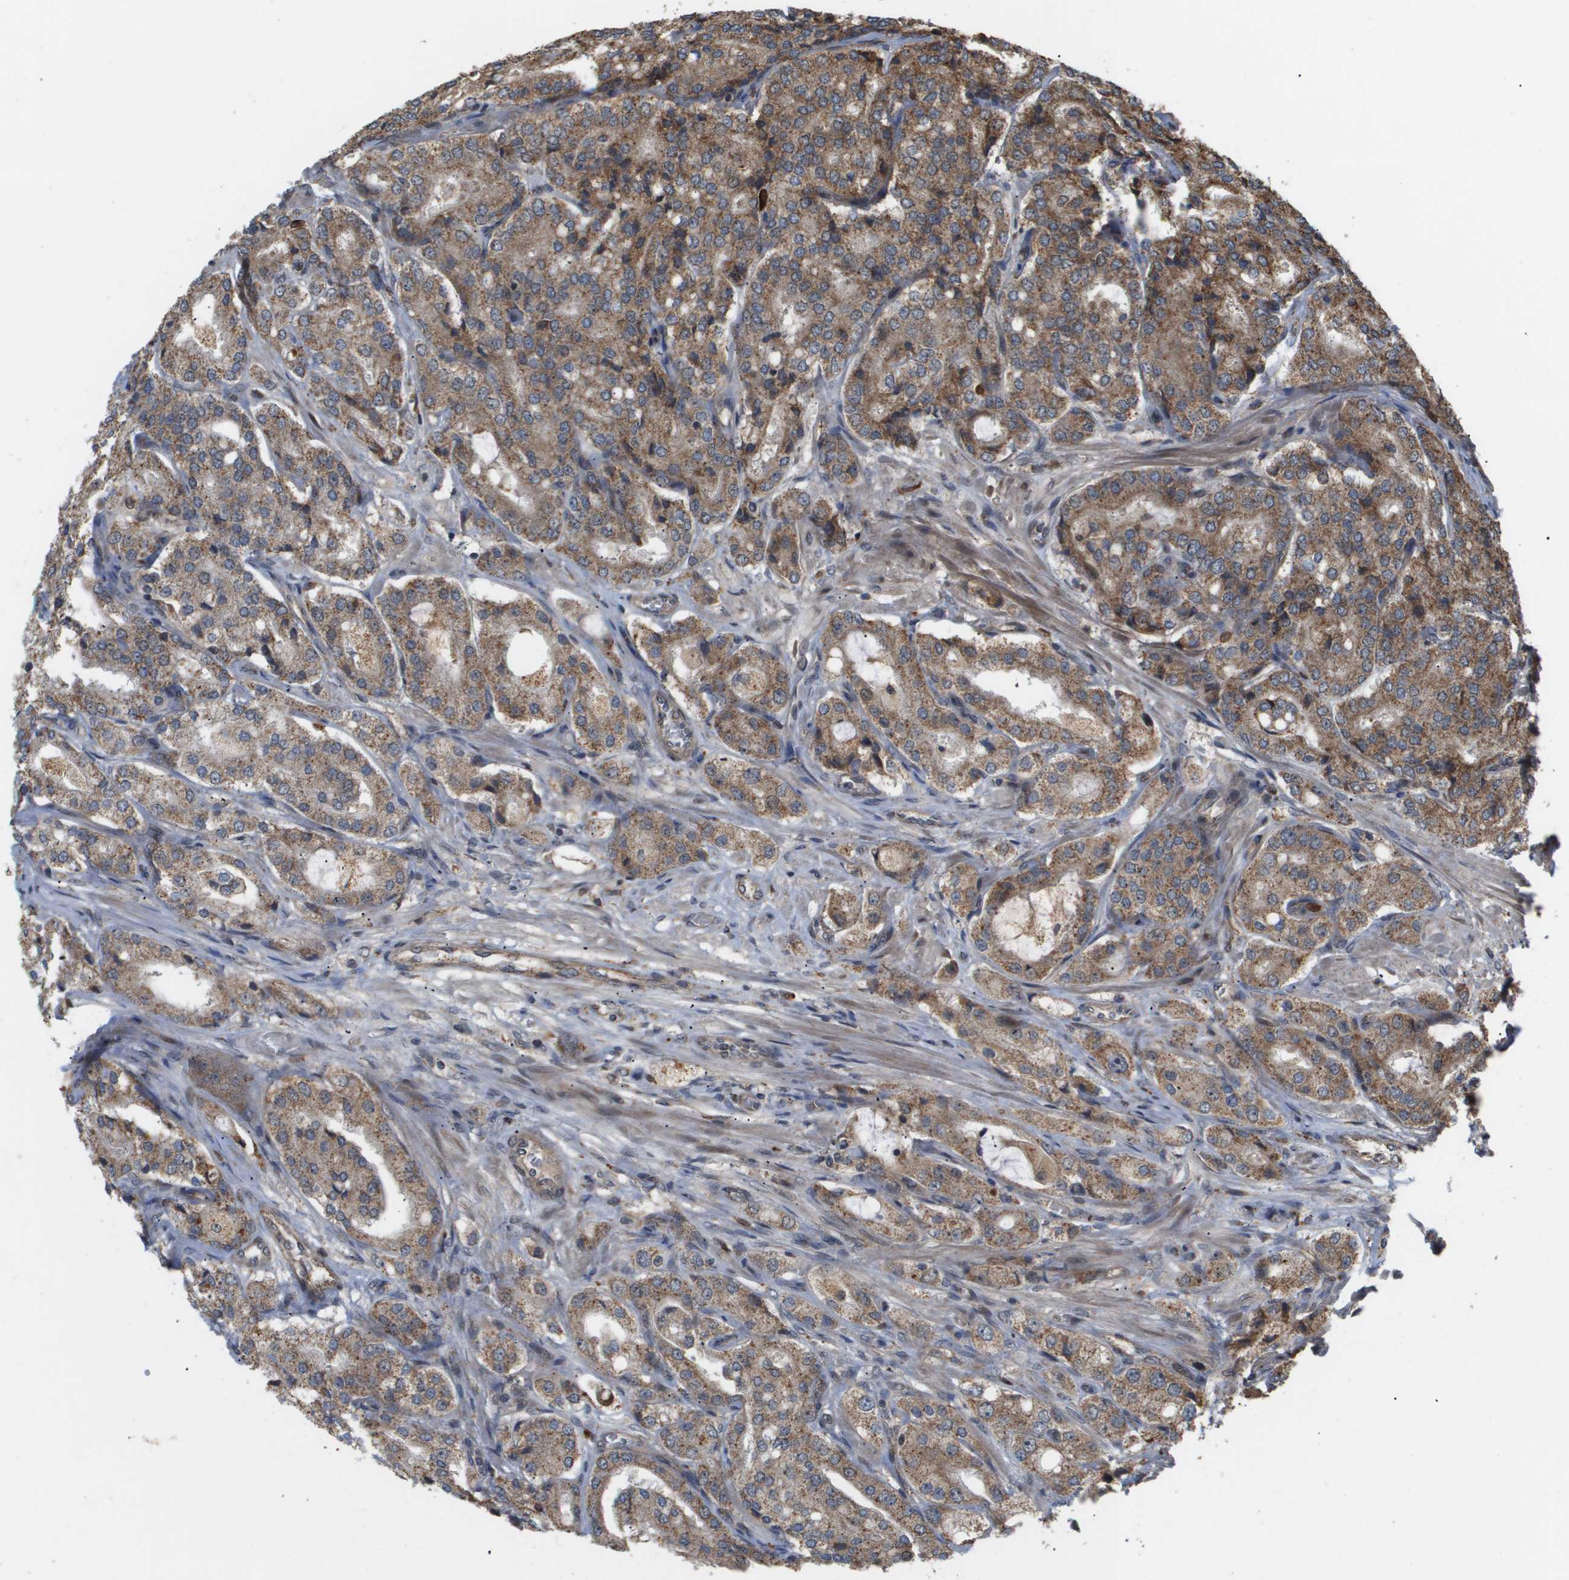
{"staining": {"intensity": "moderate", "quantity": ">75%", "location": "cytoplasmic/membranous"}, "tissue": "prostate cancer", "cell_type": "Tumor cells", "image_type": "cancer", "snomed": [{"axis": "morphology", "description": "Adenocarcinoma, High grade"}, {"axis": "topography", "description": "Prostate"}], "caption": "High-grade adenocarcinoma (prostate) stained for a protein shows moderate cytoplasmic/membranous positivity in tumor cells. Using DAB (brown) and hematoxylin (blue) stains, captured at high magnification using brightfield microscopy.", "gene": "PDGFB", "patient": {"sex": "male", "age": 65}}